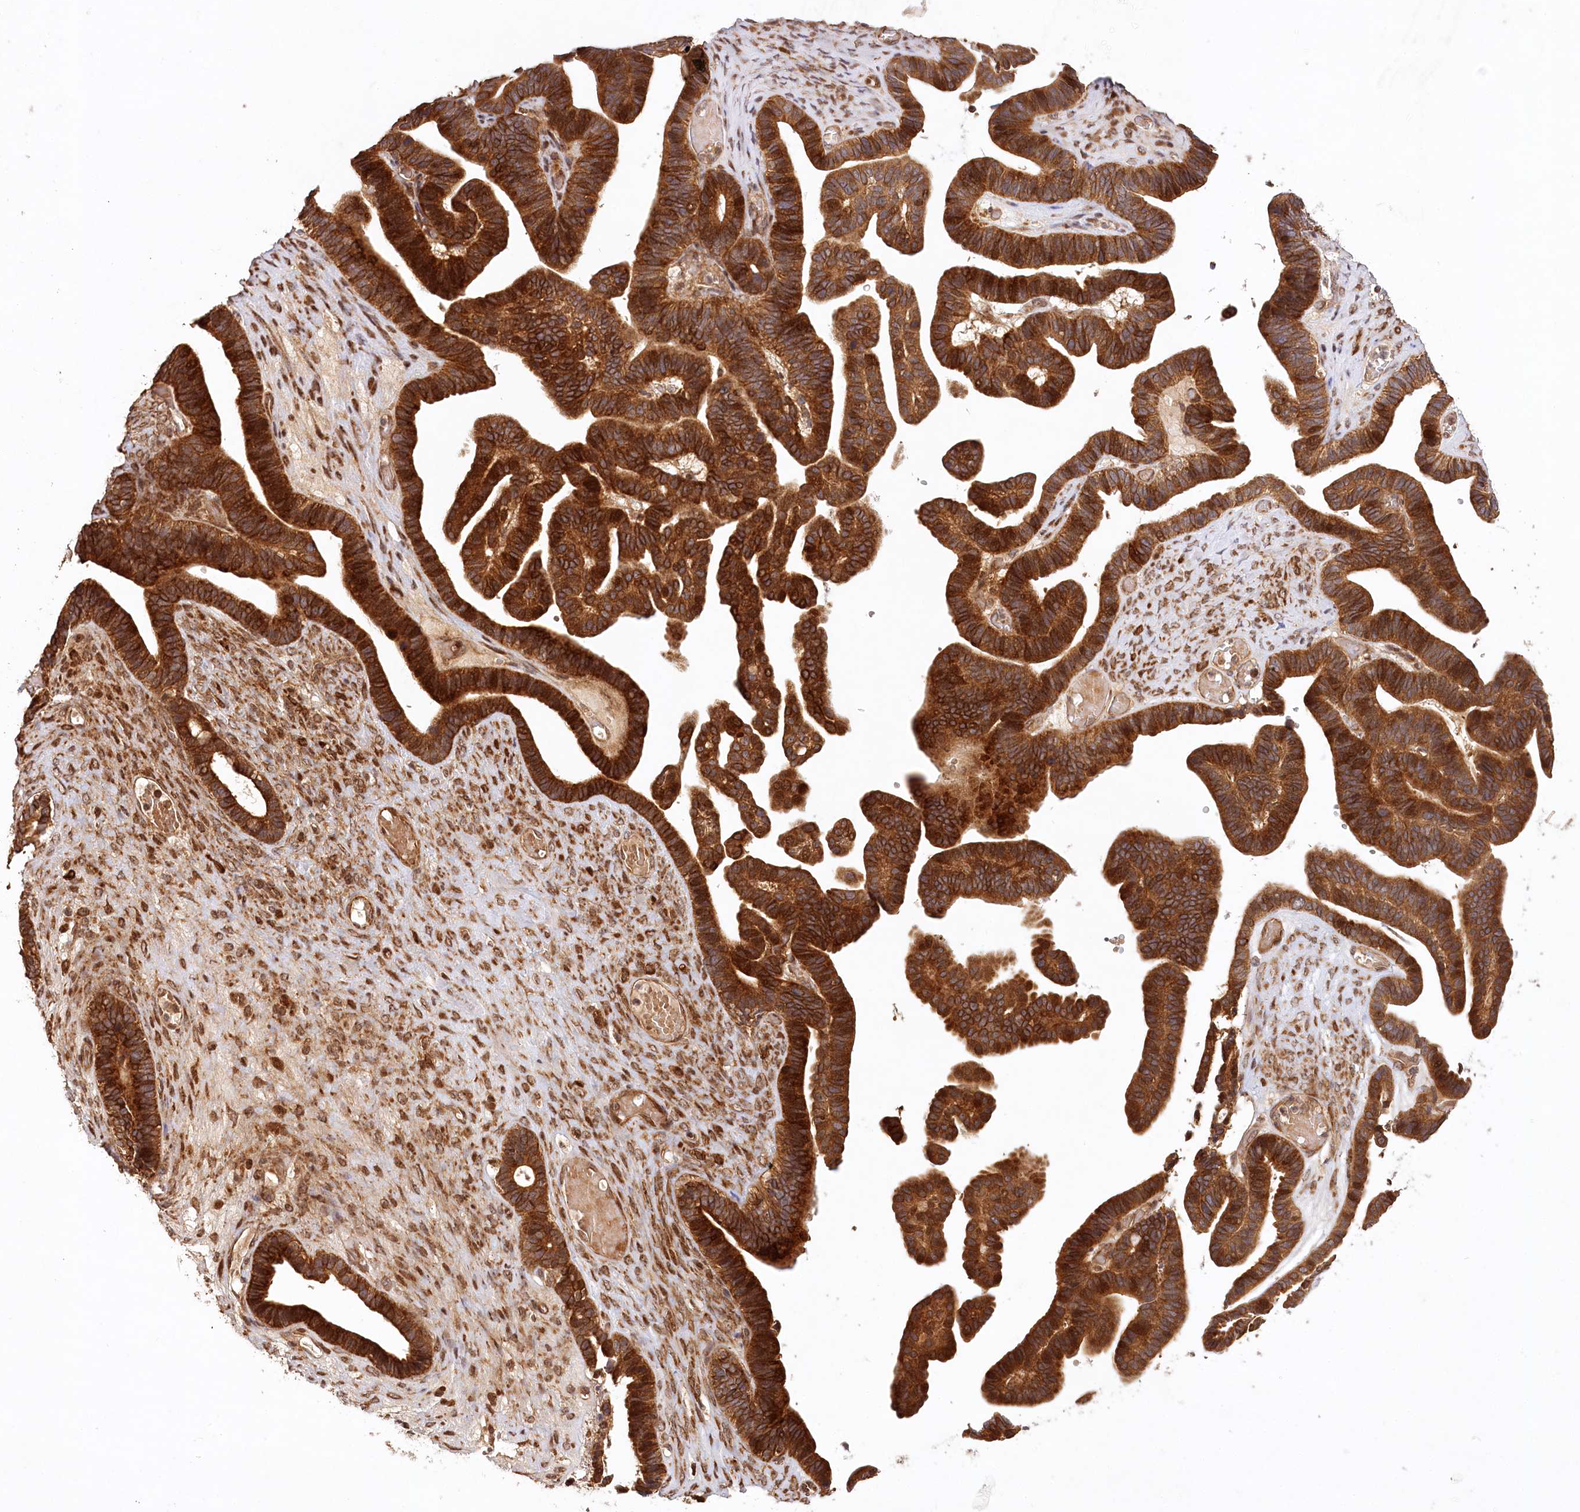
{"staining": {"intensity": "strong", "quantity": ">75%", "location": "cytoplasmic/membranous"}, "tissue": "ovarian cancer", "cell_type": "Tumor cells", "image_type": "cancer", "snomed": [{"axis": "morphology", "description": "Cystadenocarcinoma, serous, NOS"}, {"axis": "topography", "description": "Ovary"}], "caption": "The photomicrograph exhibits a brown stain indicating the presence of a protein in the cytoplasmic/membranous of tumor cells in serous cystadenocarcinoma (ovarian). The staining is performed using DAB brown chromogen to label protein expression. The nuclei are counter-stained blue using hematoxylin.", "gene": "LSS", "patient": {"sex": "female", "age": 56}}